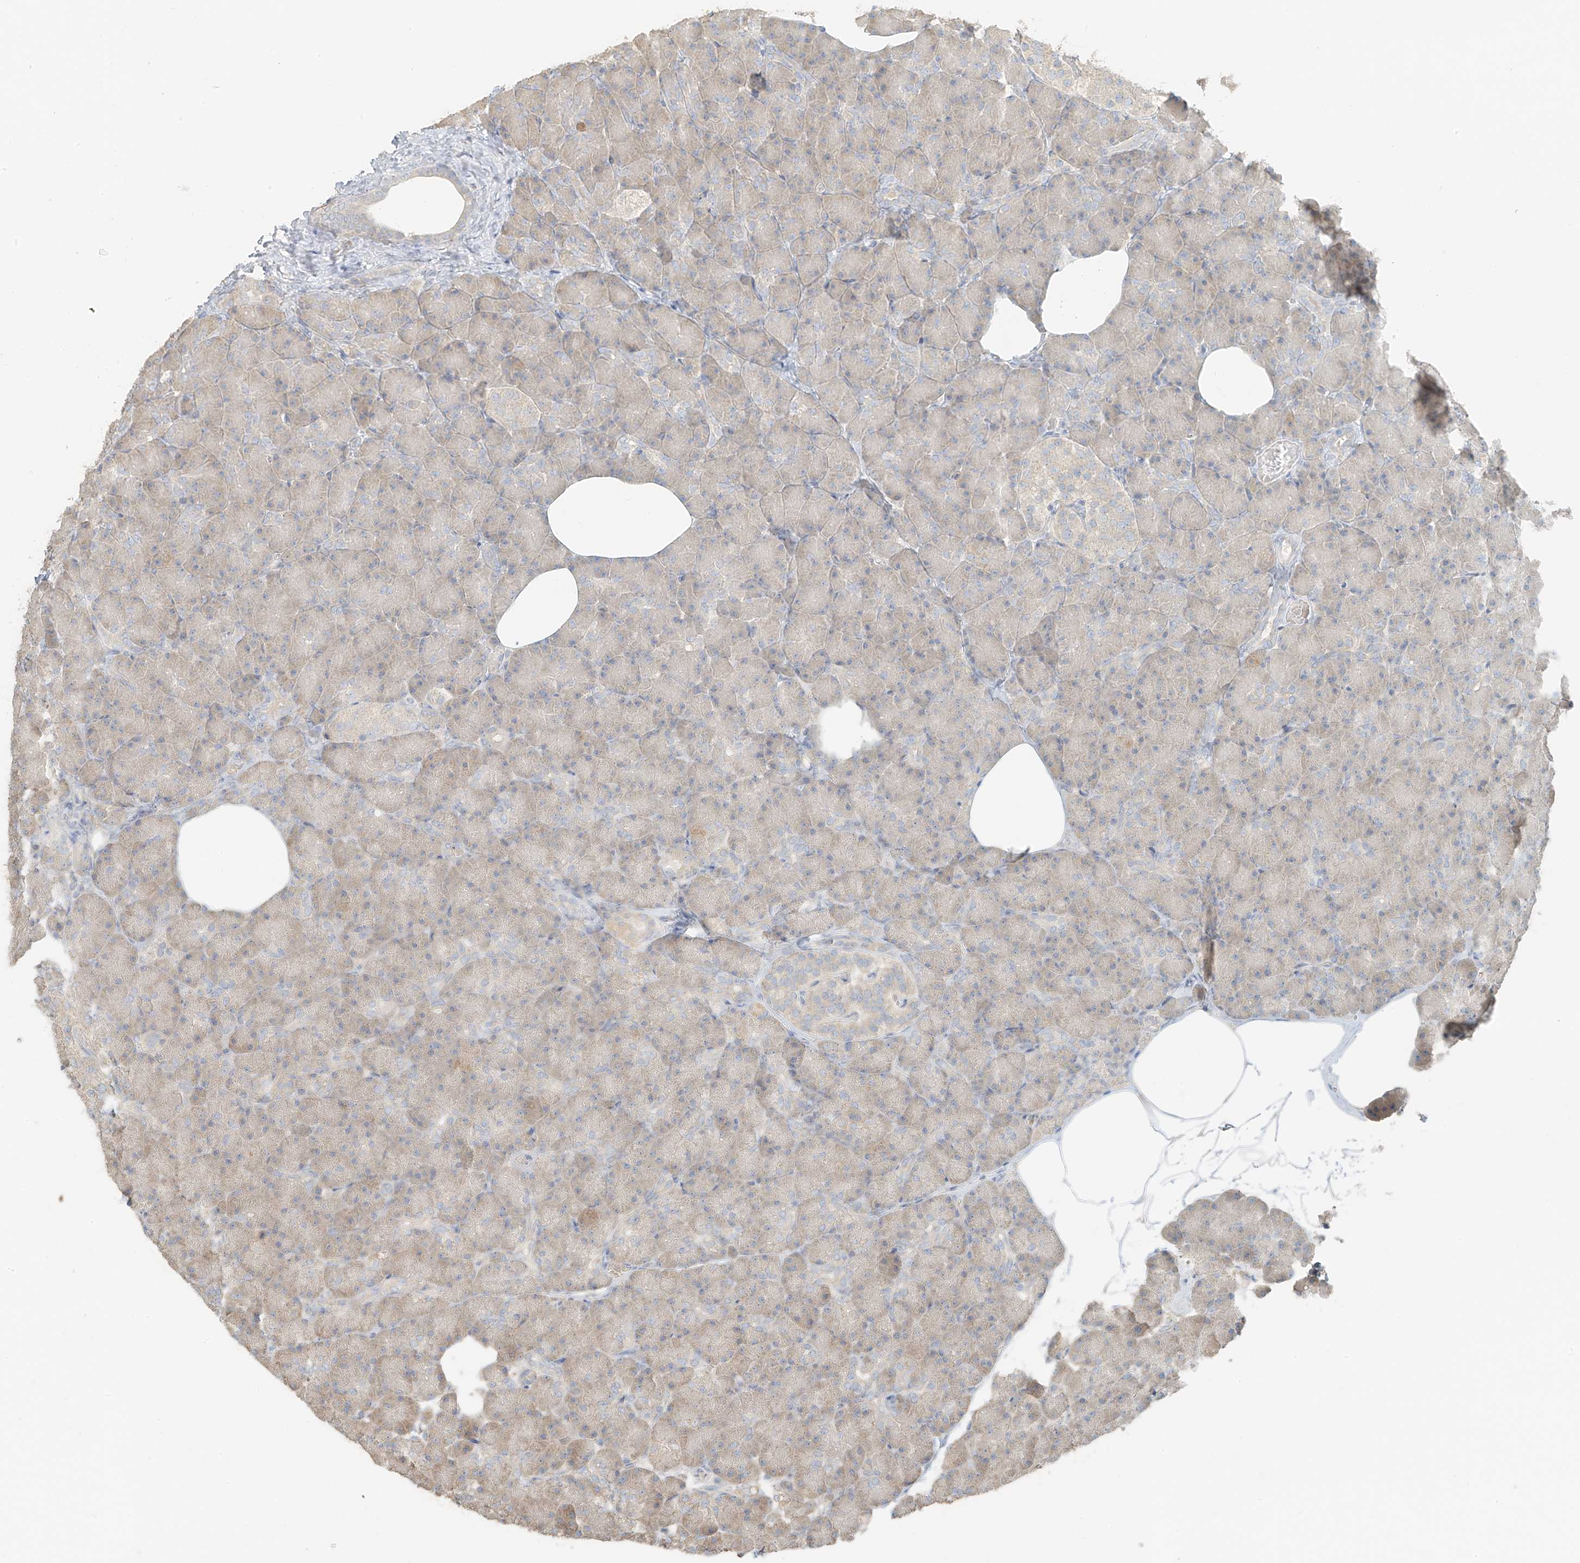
{"staining": {"intensity": "moderate", "quantity": "25%-75%", "location": "cytoplasmic/membranous"}, "tissue": "pancreas", "cell_type": "Exocrine glandular cells", "image_type": "normal", "snomed": [{"axis": "morphology", "description": "Normal tissue, NOS"}, {"axis": "topography", "description": "Pancreas"}], "caption": "IHC image of normal human pancreas stained for a protein (brown), which demonstrates medium levels of moderate cytoplasmic/membranous positivity in approximately 25%-75% of exocrine glandular cells.", "gene": "RFTN2", "patient": {"sex": "female", "age": 43}}